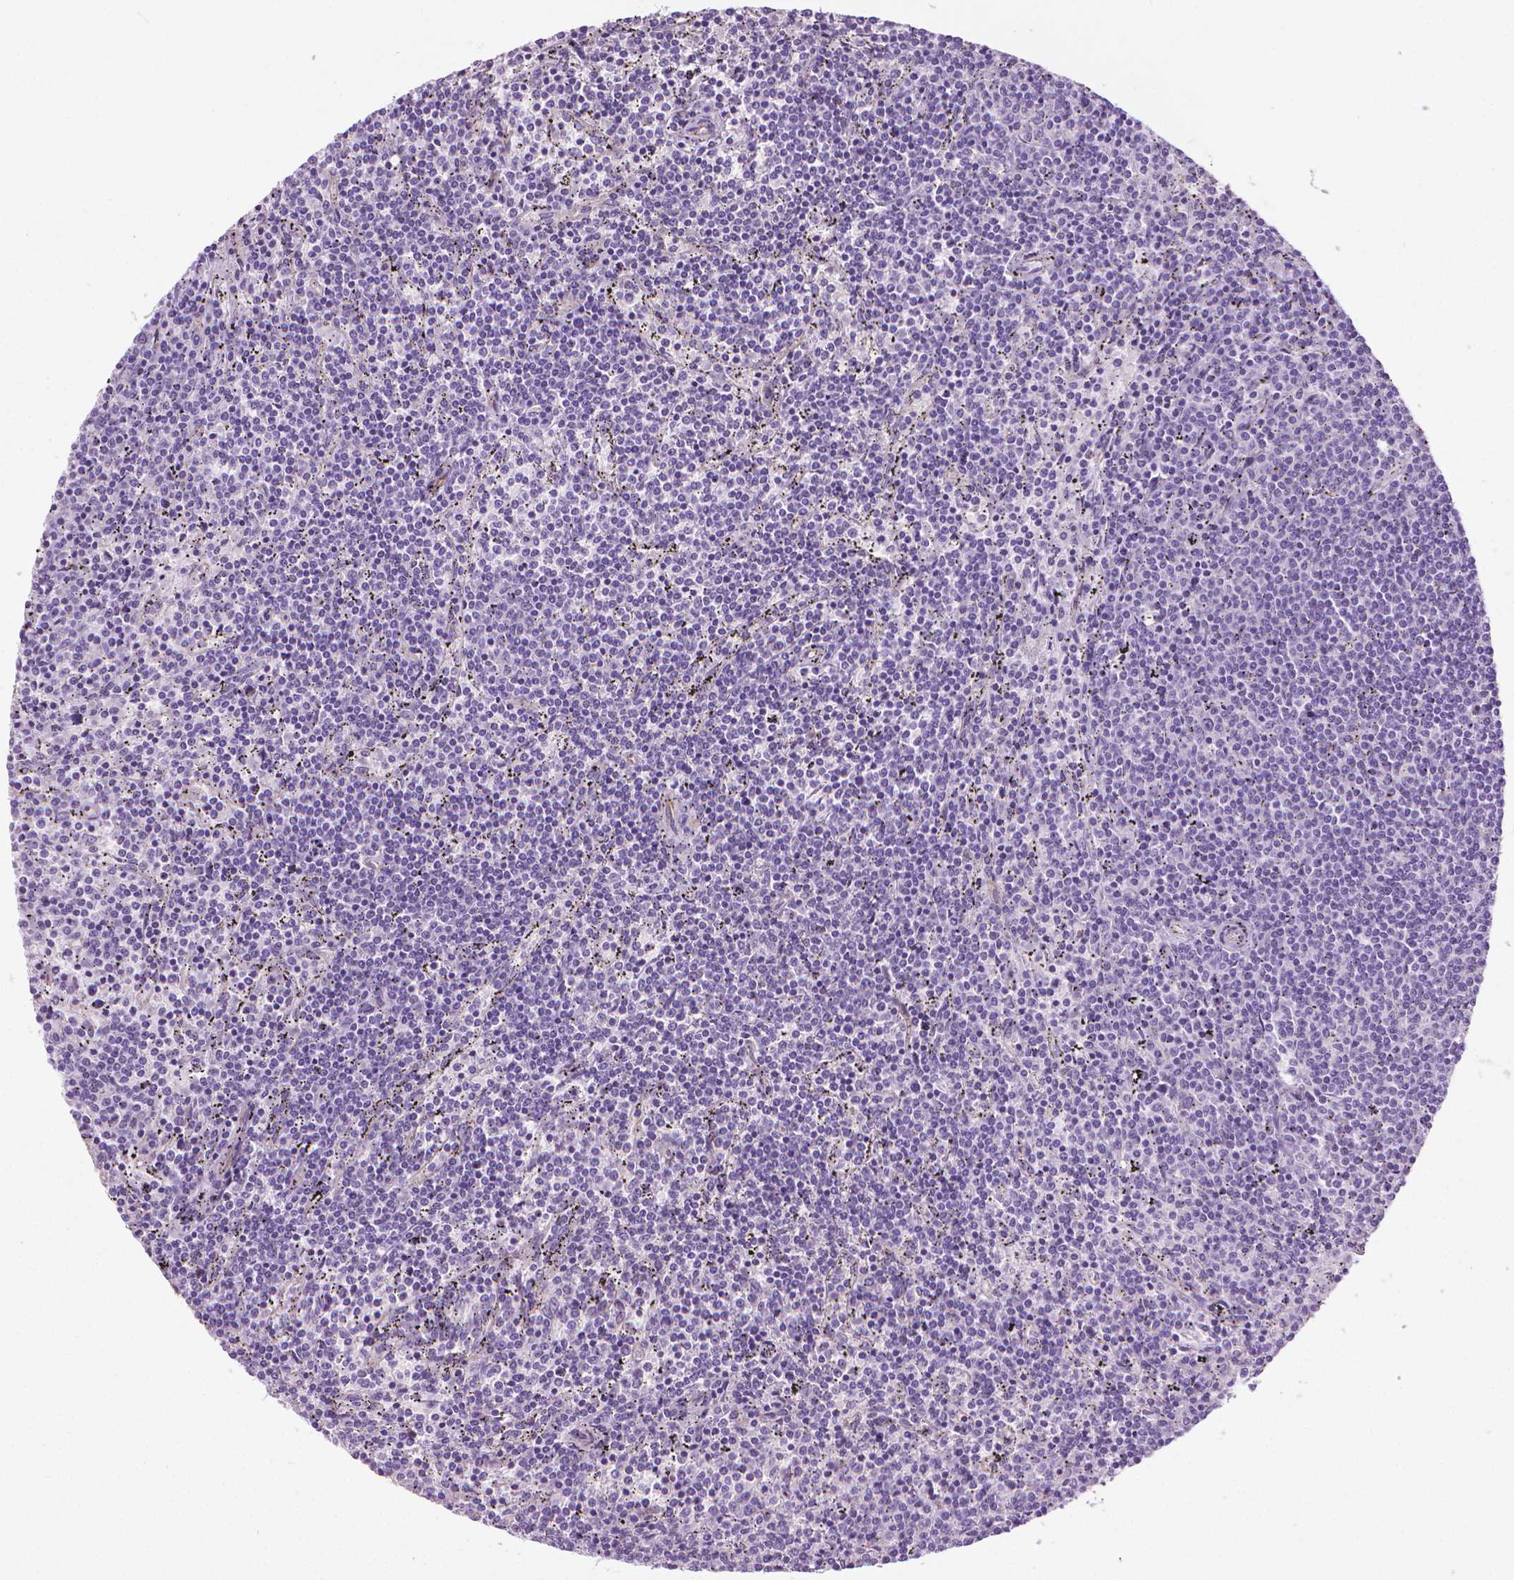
{"staining": {"intensity": "negative", "quantity": "none", "location": "none"}, "tissue": "lymphoma", "cell_type": "Tumor cells", "image_type": "cancer", "snomed": [{"axis": "morphology", "description": "Malignant lymphoma, non-Hodgkin's type, Low grade"}, {"axis": "topography", "description": "Spleen"}], "caption": "Immunohistochemical staining of lymphoma exhibits no significant positivity in tumor cells. (Brightfield microscopy of DAB immunohistochemistry at high magnification).", "gene": "KRT73", "patient": {"sex": "female", "age": 50}}